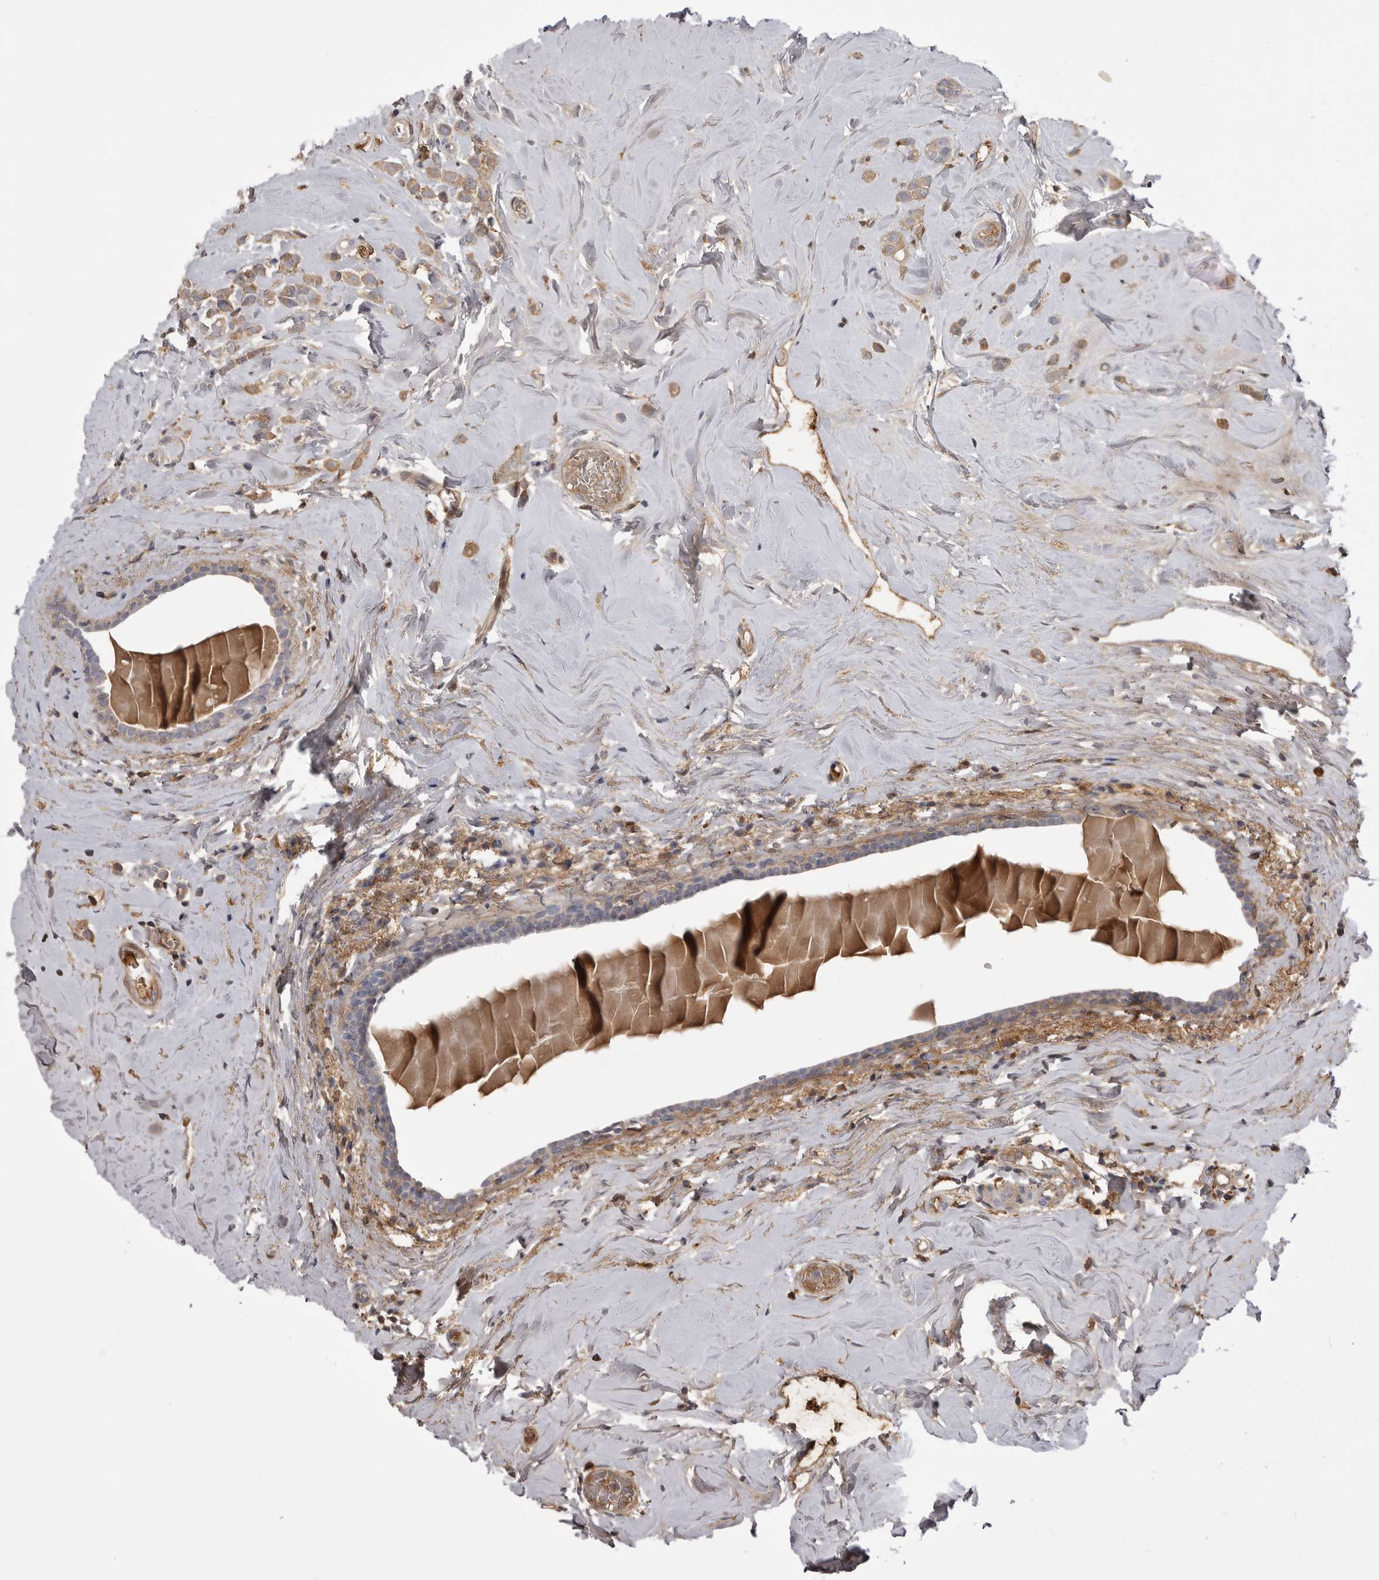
{"staining": {"intensity": "moderate", "quantity": ">75%", "location": "cytoplasmic/membranous"}, "tissue": "breast cancer", "cell_type": "Tumor cells", "image_type": "cancer", "snomed": [{"axis": "morphology", "description": "Lobular carcinoma"}, {"axis": "topography", "description": "Breast"}], "caption": "Immunohistochemistry (IHC) of human lobular carcinoma (breast) reveals medium levels of moderate cytoplasmic/membranous positivity in approximately >75% of tumor cells.", "gene": "AHSG", "patient": {"sex": "female", "age": 47}}